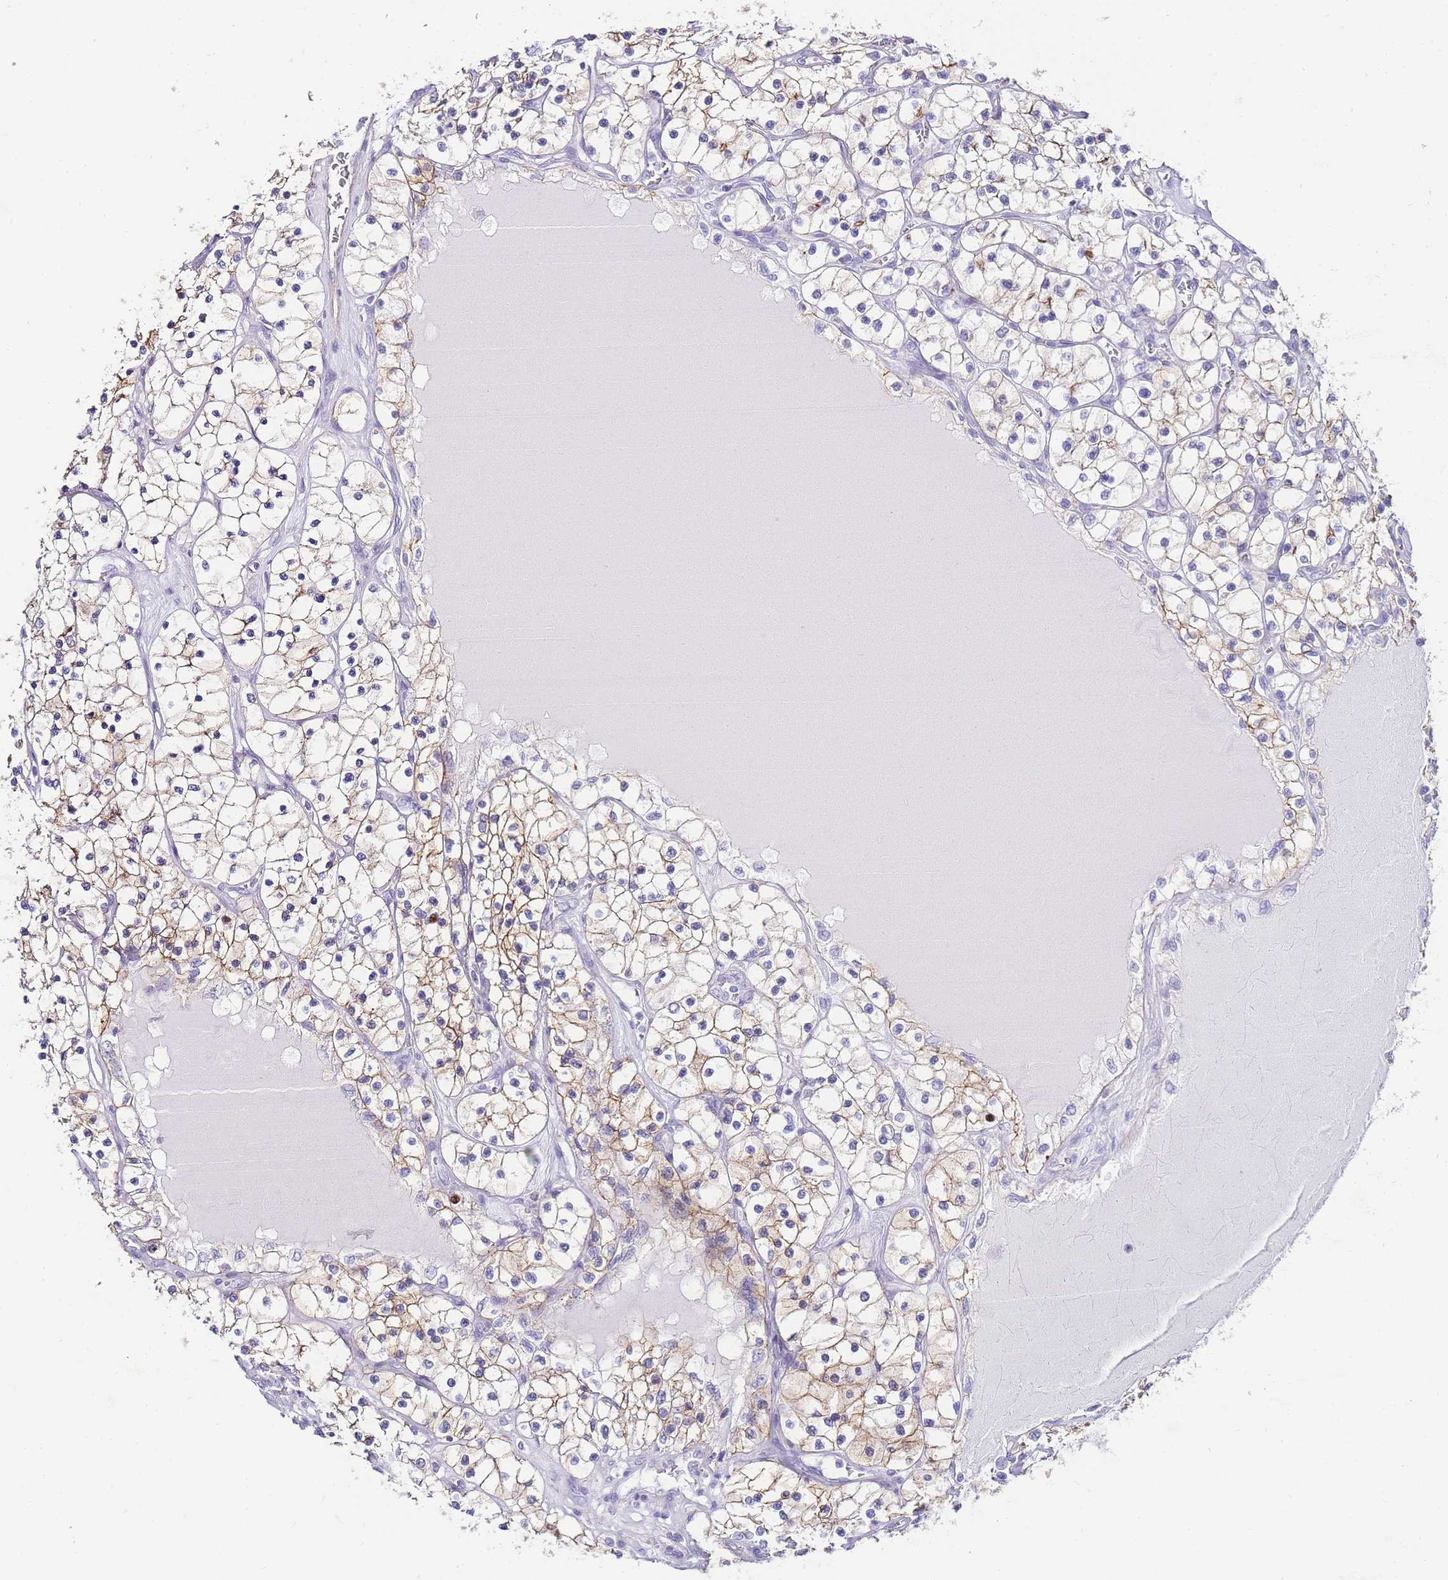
{"staining": {"intensity": "moderate", "quantity": "<25%", "location": "cytoplasmic/membranous"}, "tissue": "renal cancer", "cell_type": "Tumor cells", "image_type": "cancer", "snomed": [{"axis": "morphology", "description": "Adenocarcinoma, NOS"}, {"axis": "topography", "description": "Kidney"}], "caption": "Adenocarcinoma (renal) stained with DAB immunohistochemistry reveals low levels of moderate cytoplasmic/membranous staining in about <25% of tumor cells. (brown staining indicates protein expression, while blue staining denotes nuclei).", "gene": "DPP4", "patient": {"sex": "female", "age": 69}}